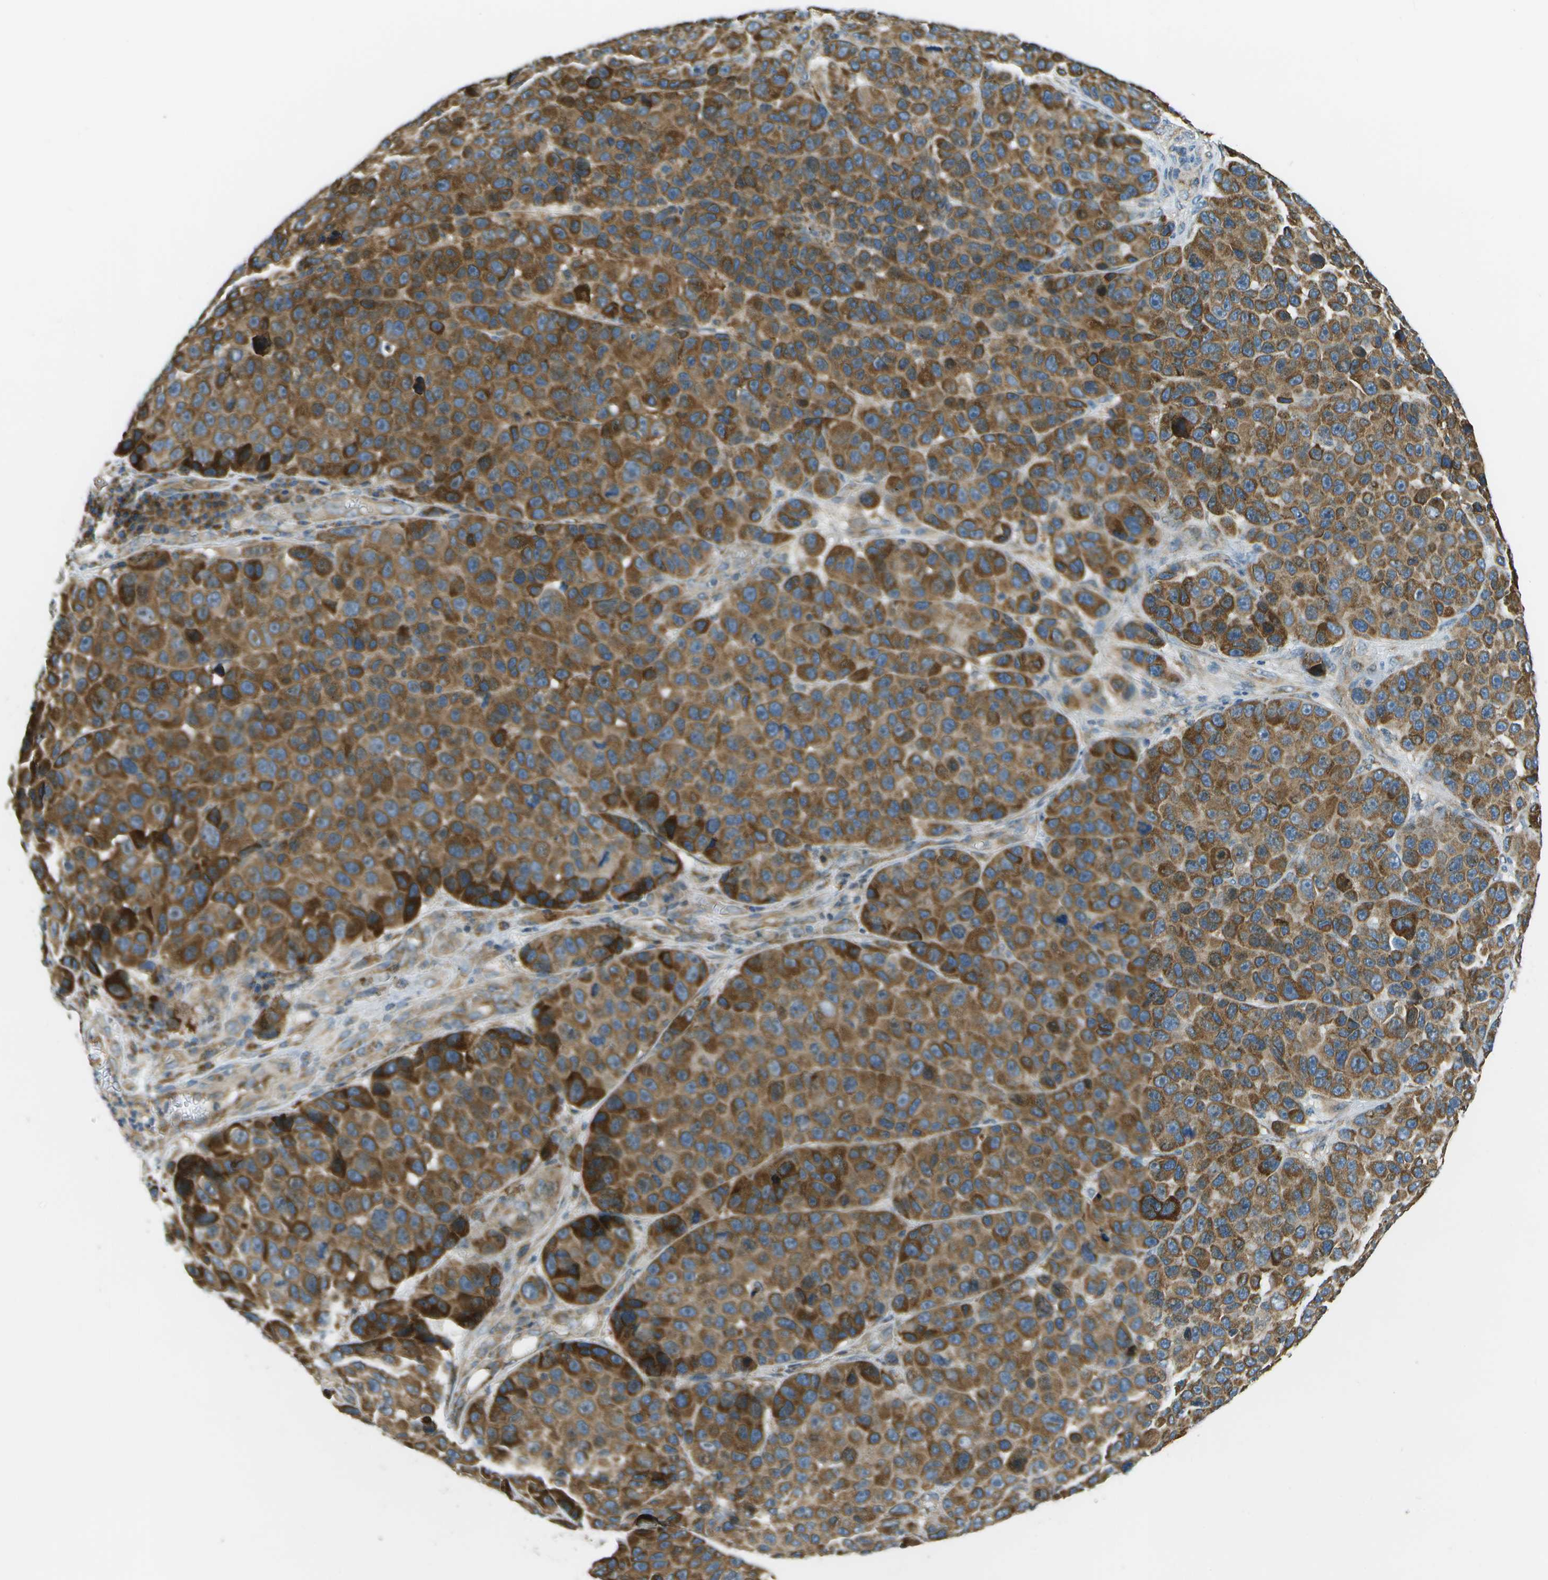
{"staining": {"intensity": "moderate", "quantity": ">75%", "location": "cytoplasmic/membranous"}, "tissue": "melanoma", "cell_type": "Tumor cells", "image_type": "cancer", "snomed": [{"axis": "morphology", "description": "Malignant melanoma, NOS"}, {"axis": "topography", "description": "Skin"}], "caption": "Immunohistochemistry (IHC) (DAB (3,3'-diaminobenzidine)) staining of human melanoma reveals moderate cytoplasmic/membranous protein expression in about >75% of tumor cells.", "gene": "NRK", "patient": {"sex": "male", "age": 53}}